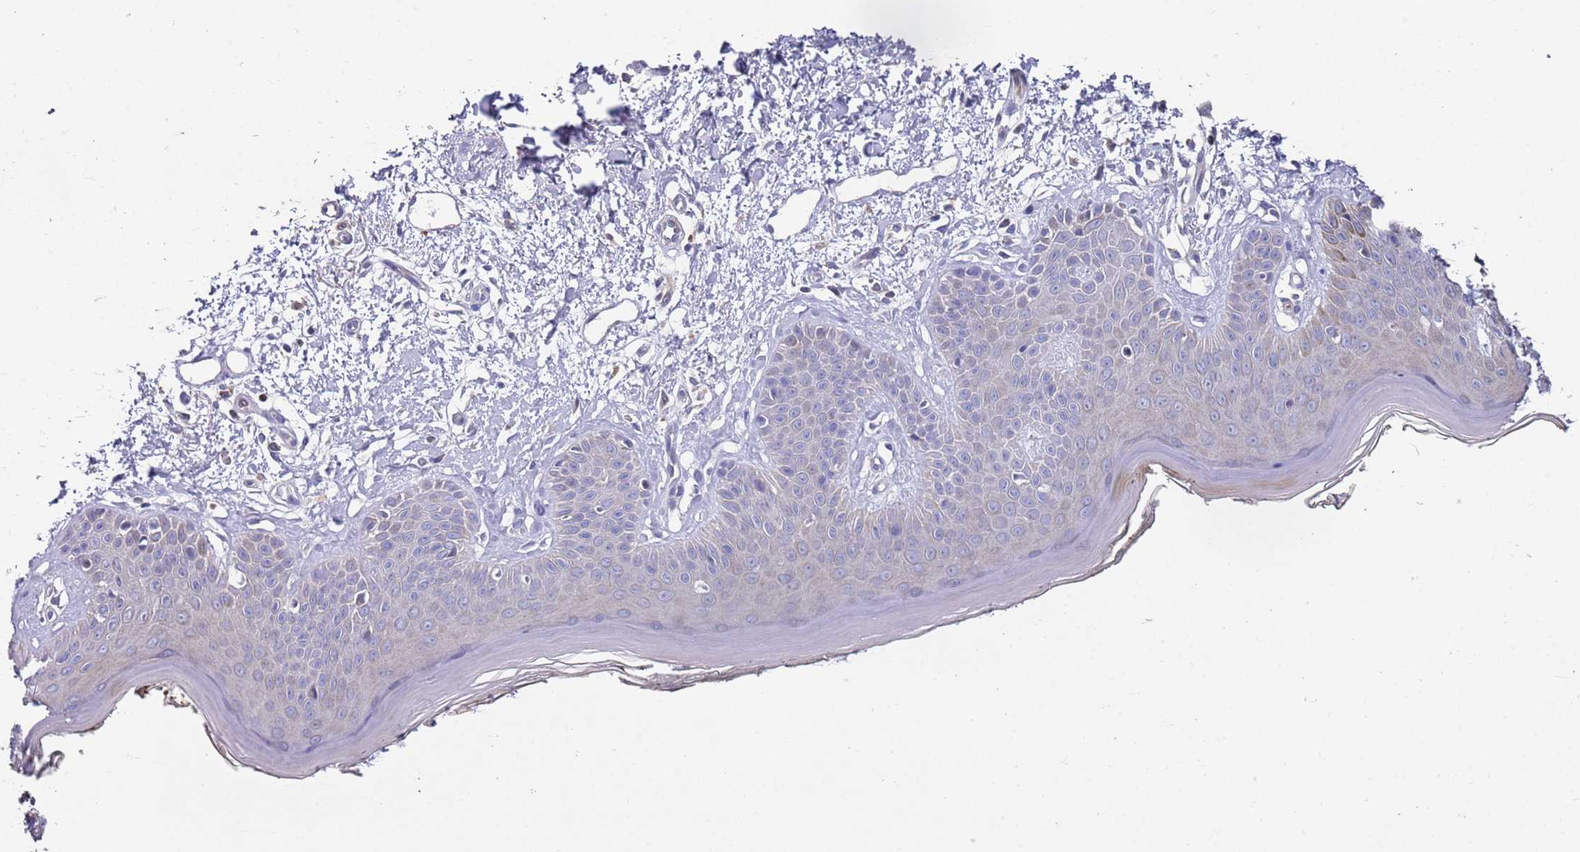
{"staining": {"intensity": "negative", "quantity": "none", "location": "none"}, "tissue": "skin", "cell_type": "Fibroblasts", "image_type": "normal", "snomed": [{"axis": "morphology", "description": "Normal tissue, NOS"}, {"axis": "topography", "description": "Skin"}], "caption": "Immunohistochemistry histopathology image of normal skin: skin stained with DAB (3,3'-diaminobenzidine) displays no significant protein expression in fibroblasts.", "gene": "LACC1", "patient": {"sex": "female", "age": 64}}